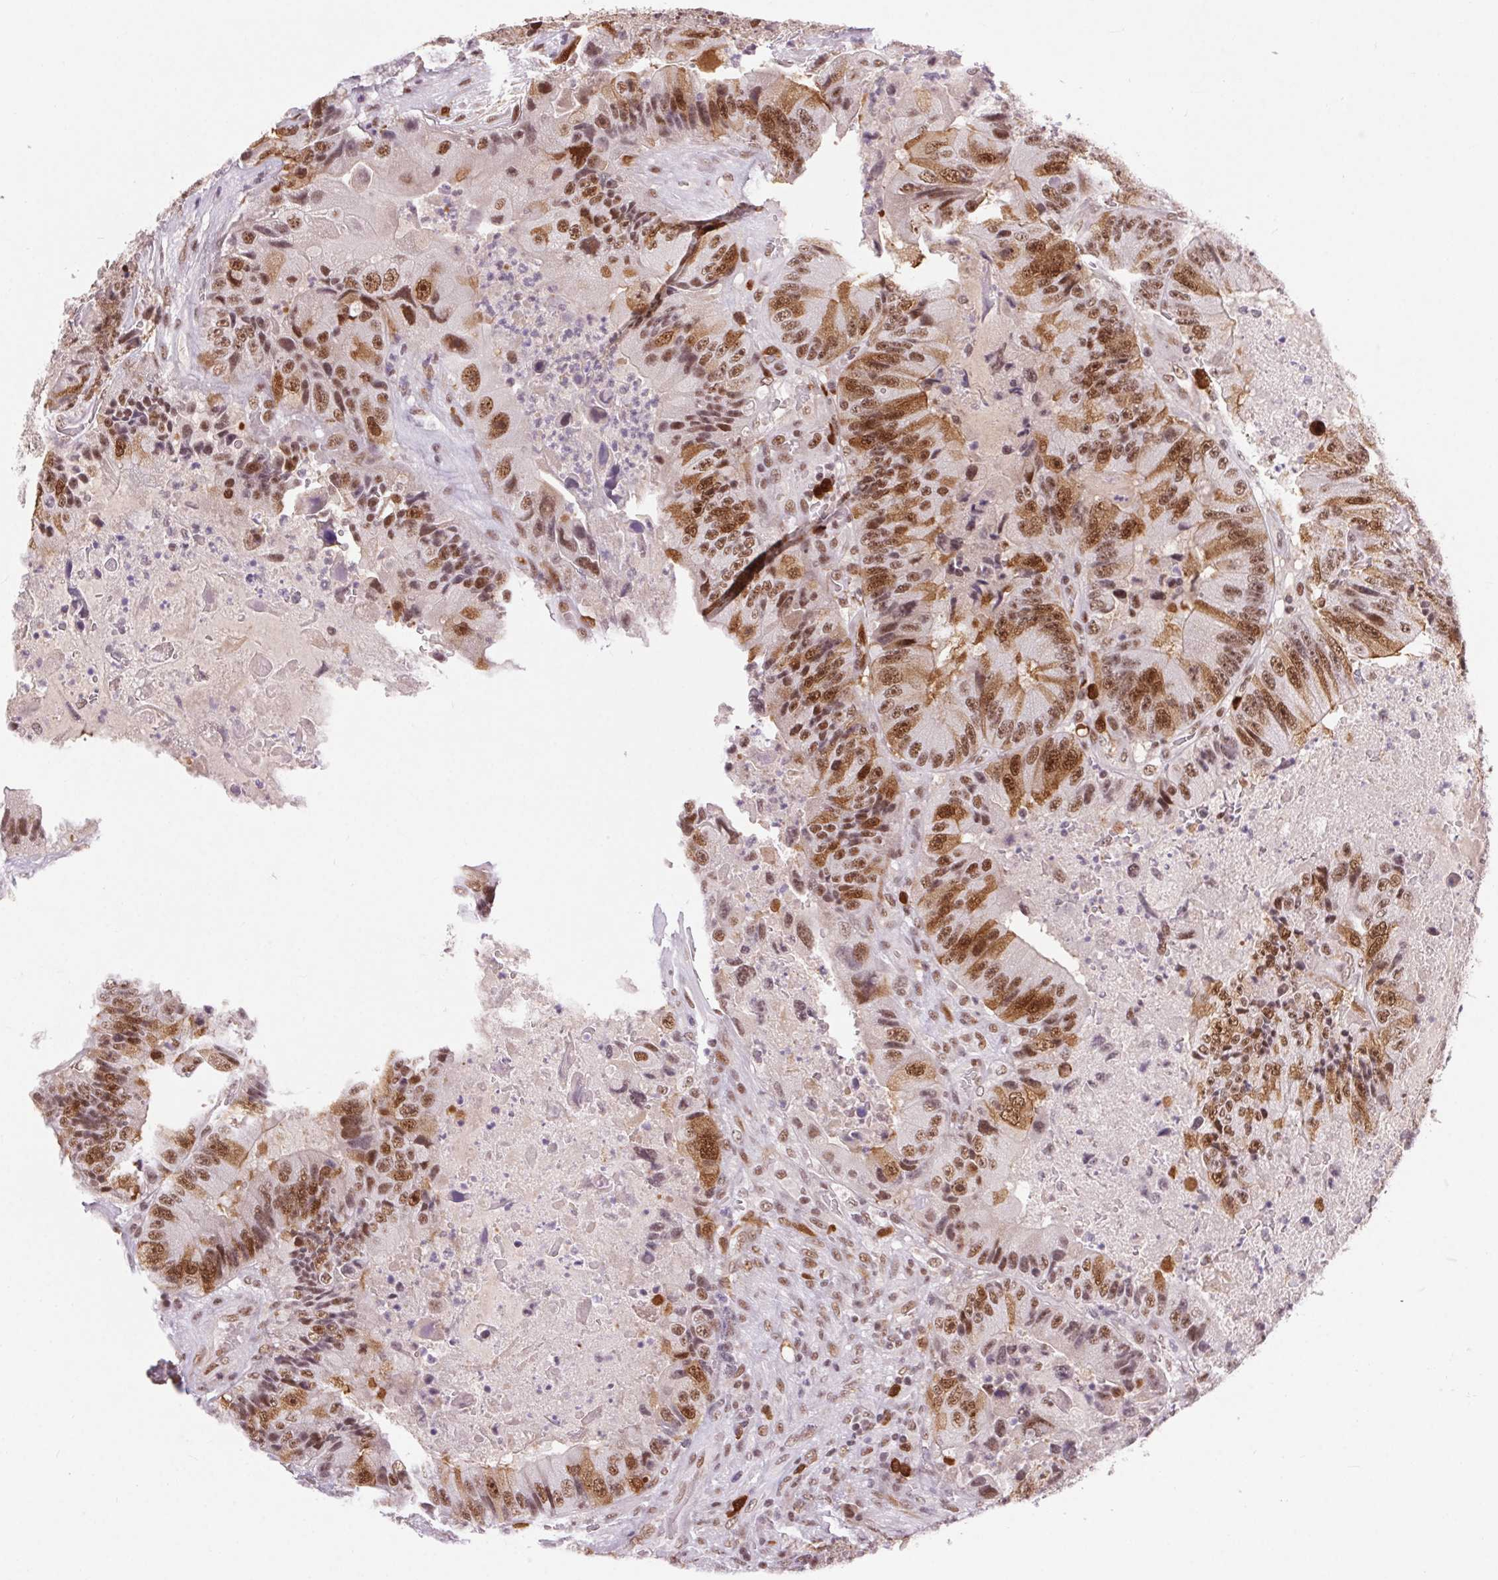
{"staining": {"intensity": "moderate", "quantity": ">75%", "location": "cytoplasmic/membranous,nuclear"}, "tissue": "colorectal cancer", "cell_type": "Tumor cells", "image_type": "cancer", "snomed": [{"axis": "morphology", "description": "Adenocarcinoma, NOS"}, {"axis": "topography", "description": "Colon"}], "caption": "This micrograph exhibits immunohistochemistry (IHC) staining of colorectal cancer (adenocarcinoma), with medium moderate cytoplasmic/membranous and nuclear positivity in about >75% of tumor cells.", "gene": "CD2BP2", "patient": {"sex": "female", "age": 86}}